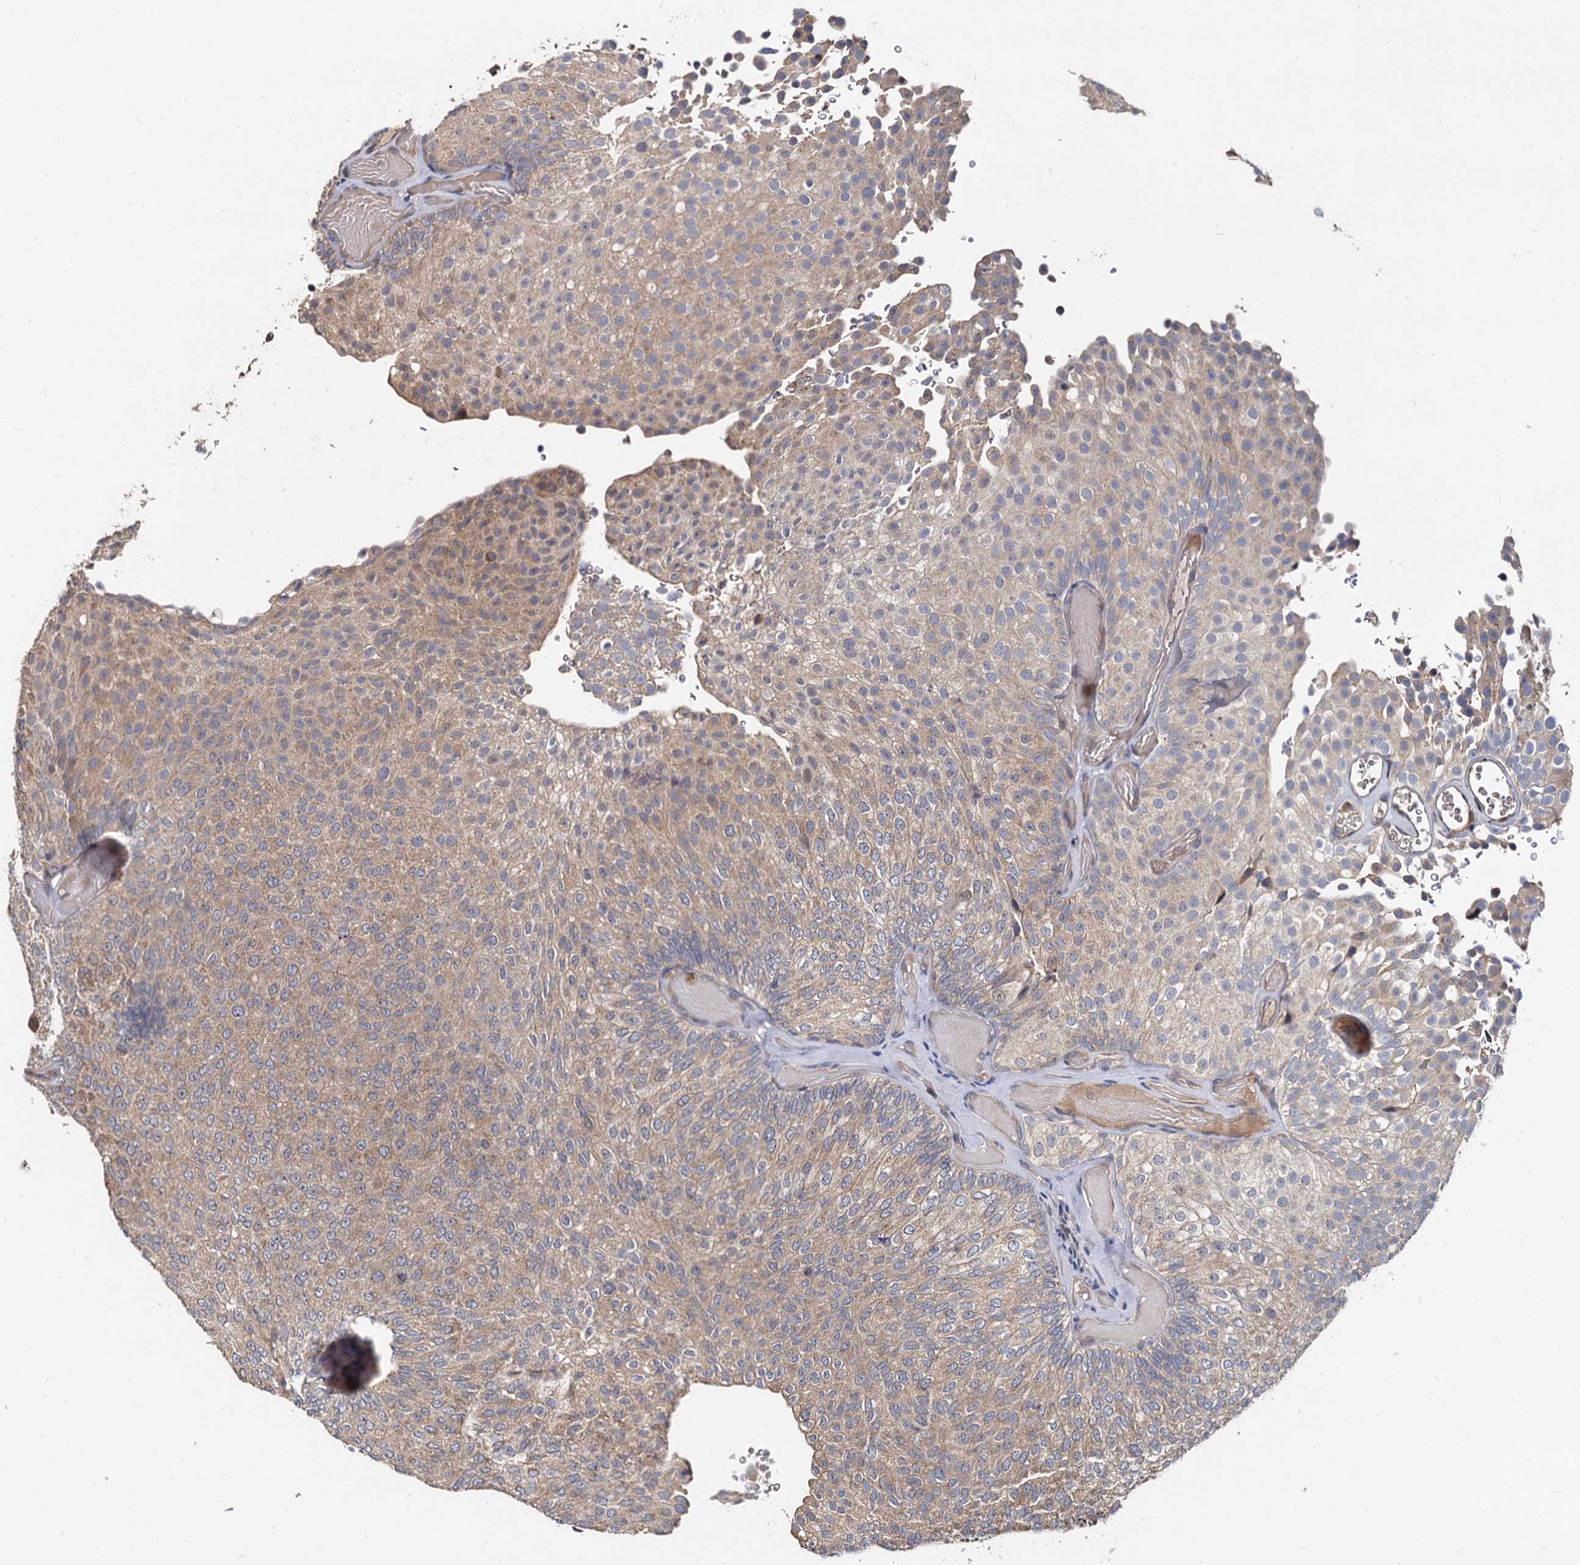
{"staining": {"intensity": "weak", "quantity": ">75%", "location": "cytoplasmic/membranous"}, "tissue": "urothelial cancer", "cell_type": "Tumor cells", "image_type": "cancer", "snomed": [{"axis": "morphology", "description": "Urothelial carcinoma, Low grade"}, {"axis": "topography", "description": "Urinary bladder"}], "caption": "Low-grade urothelial carcinoma stained for a protein demonstrates weak cytoplasmic/membranous positivity in tumor cells. The protein is shown in brown color, while the nuclei are stained blue.", "gene": "WWC3", "patient": {"sex": "male", "age": 78}}